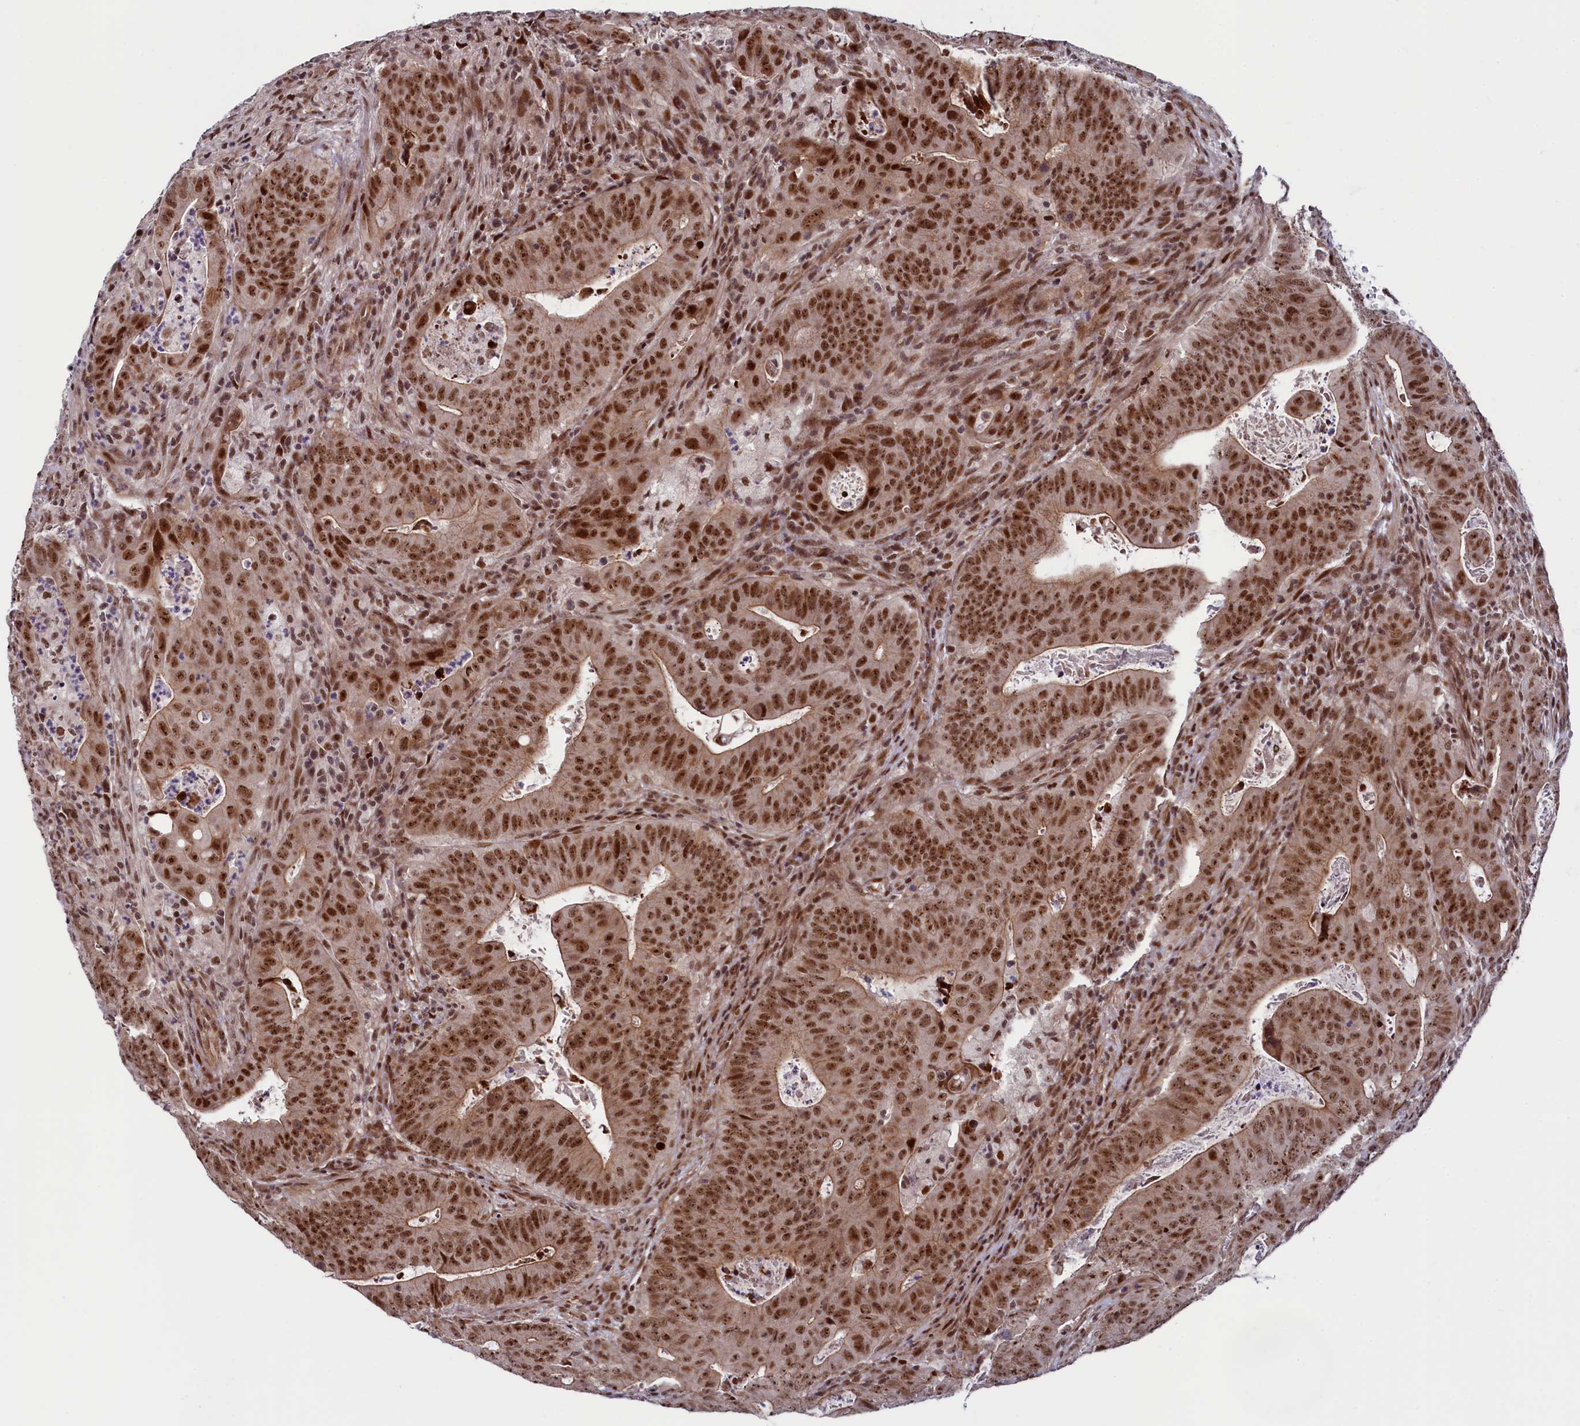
{"staining": {"intensity": "moderate", "quantity": ">75%", "location": "nuclear"}, "tissue": "colorectal cancer", "cell_type": "Tumor cells", "image_type": "cancer", "snomed": [{"axis": "morphology", "description": "Adenocarcinoma, NOS"}, {"axis": "topography", "description": "Rectum"}], "caption": "Brown immunohistochemical staining in colorectal cancer (adenocarcinoma) displays moderate nuclear staining in approximately >75% of tumor cells.", "gene": "LEO1", "patient": {"sex": "female", "age": 75}}